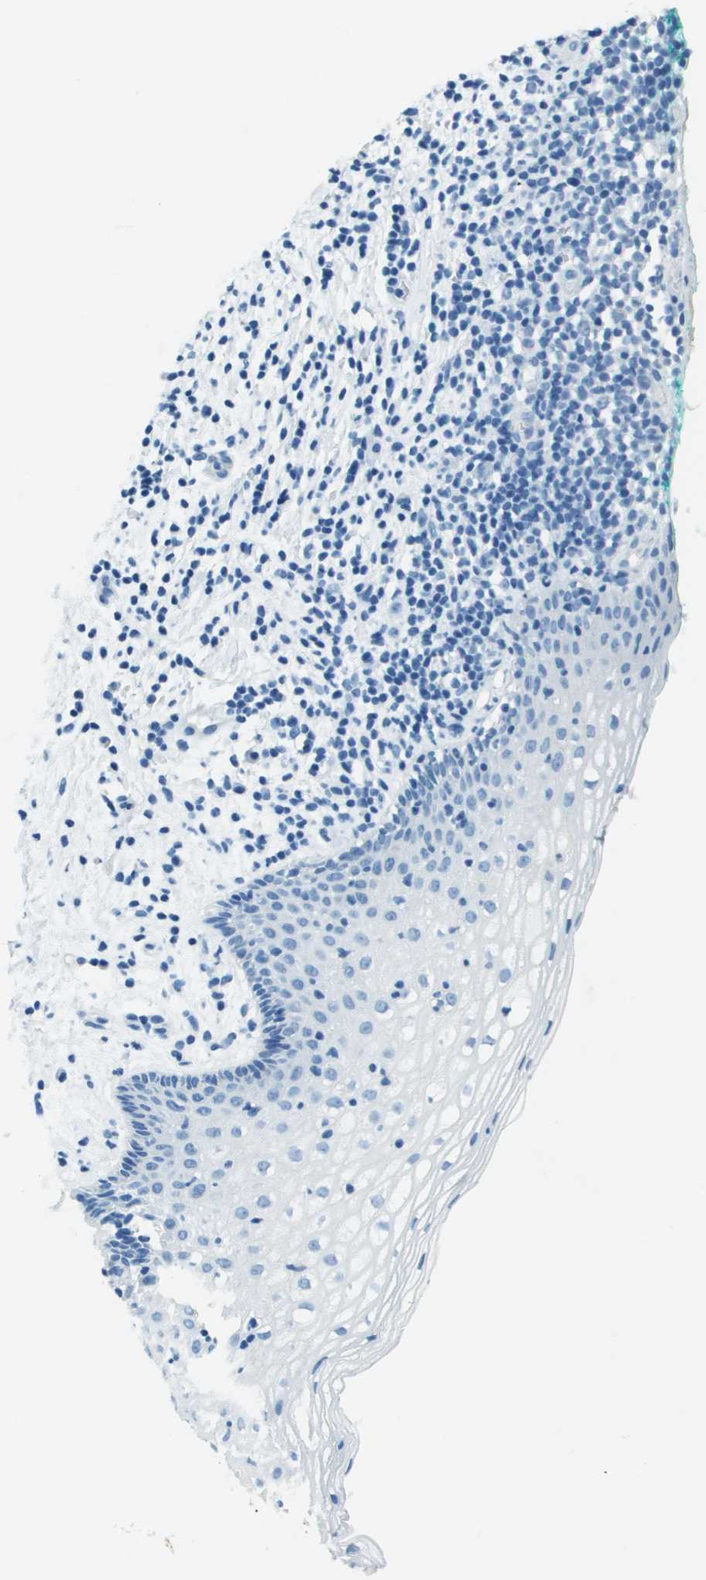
{"staining": {"intensity": "negative", "quantity": "none", "location": "none"}, "tissue": "vagina", "cell_type": "Squamous epithelial cells", "image_type": "normal", "snomed": [{"axis": "morphology", "description": "Normal tissue, NOS"}, {"axis": "topography", "description": "Vagina"}], "caption": "The immunohistochemistry image has no significant staining in squamous epithelial cells of vagina. (DAB (3,3'-diaminobenzidine) immunohistochemistry, high magnification).", "gene": "SLC16A10", "patient": {"sex": "female", "age": 44}}